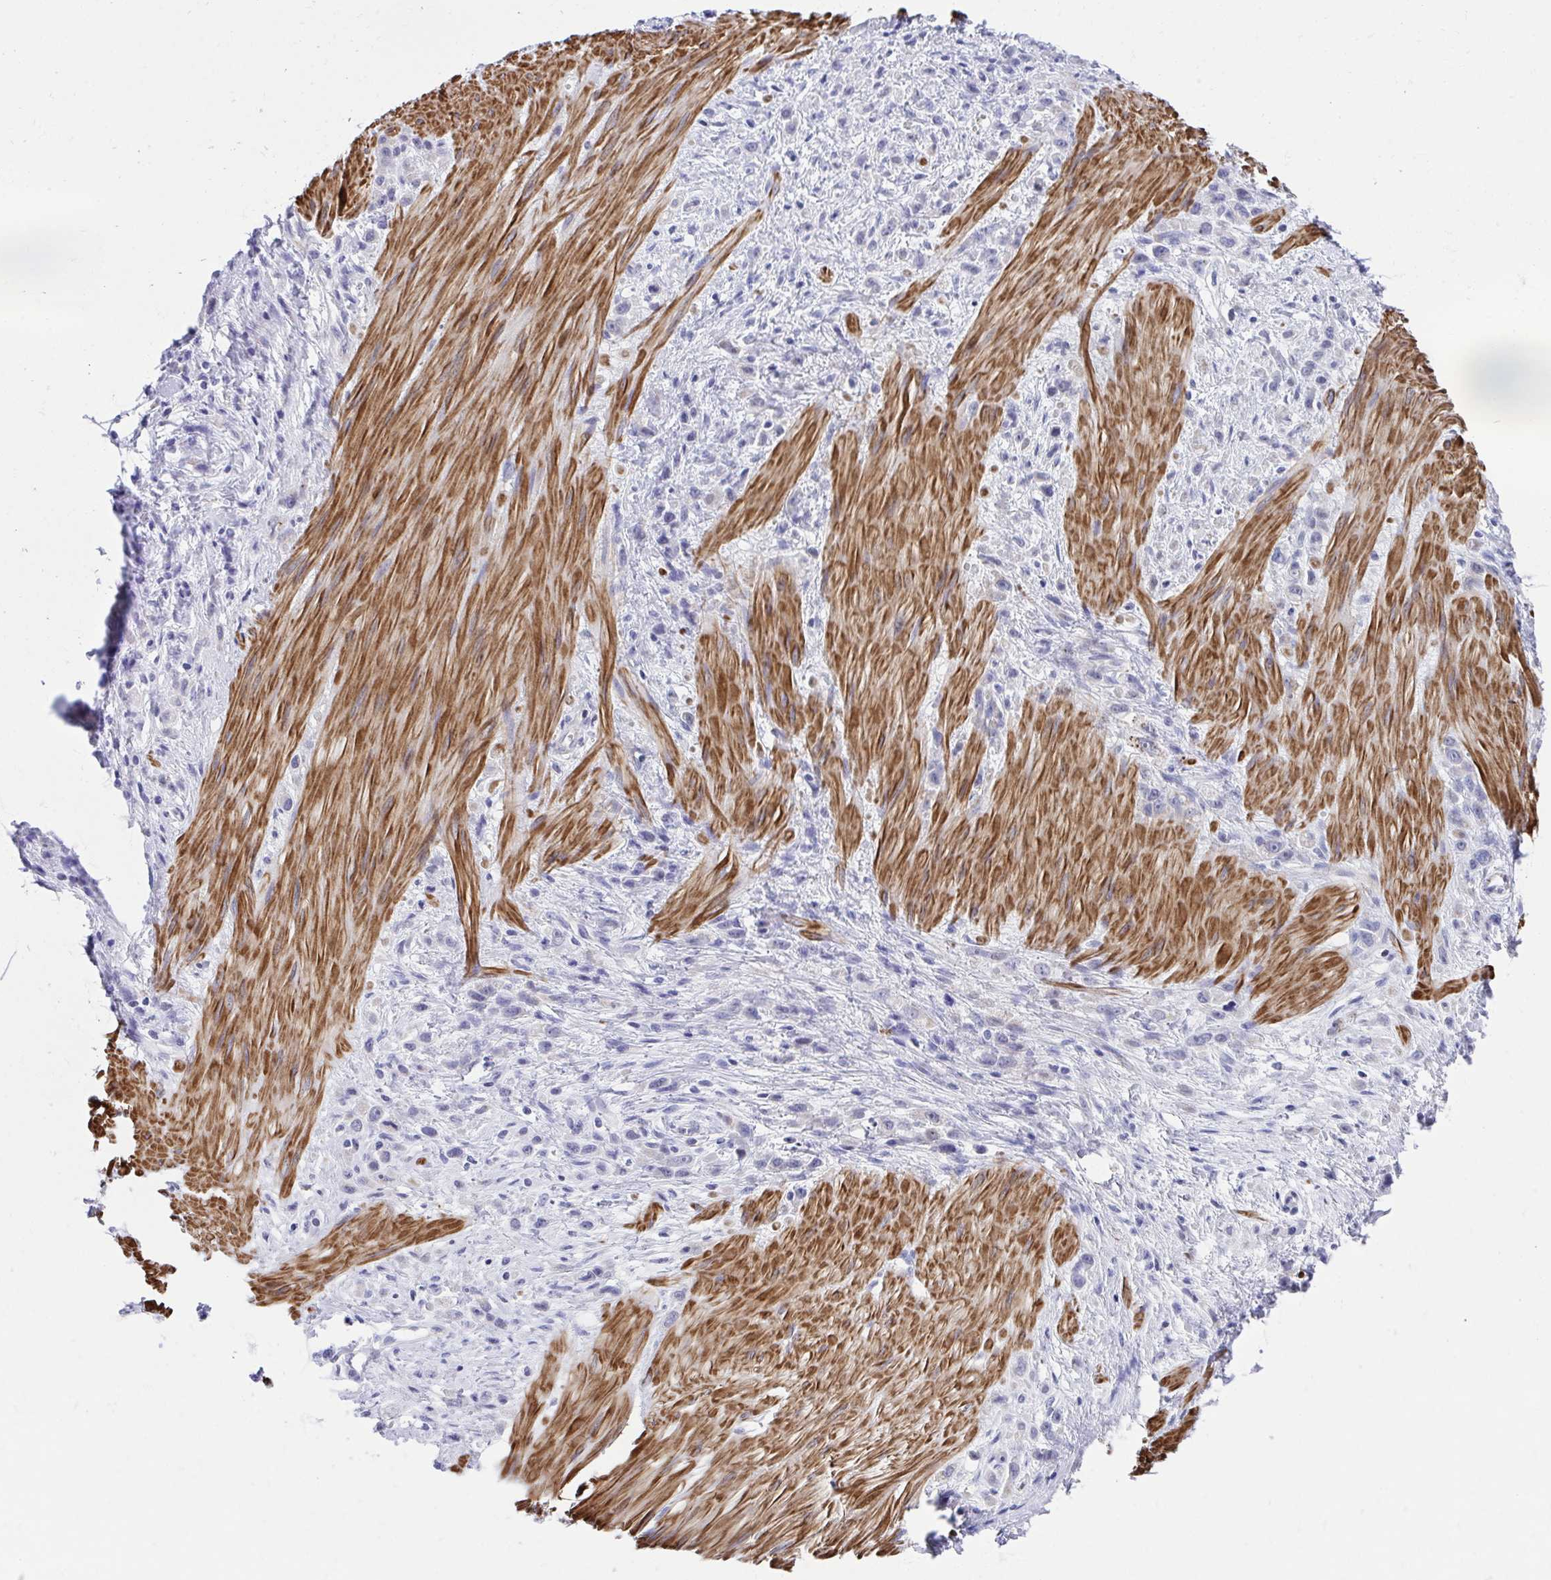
{"staining": {"intensity": "negative", "quantity": "none", "location": "none"}, "tissue": "stomach cancer", "cell_type": "Tumor cells", "image_type": "cancer", "snomed": [{"axis": "morphology", "description": "Adenocarcinoma, NOS"}, {"axis": "topography", "description": "Stomach"}], "caption": "This is an immunohistochemistry image of human stomach cancer (adenocarcinoma). There is no positivity in tumor cells.", "gene": "CSTB", "patient": {"sex": "male", "age": 47}}